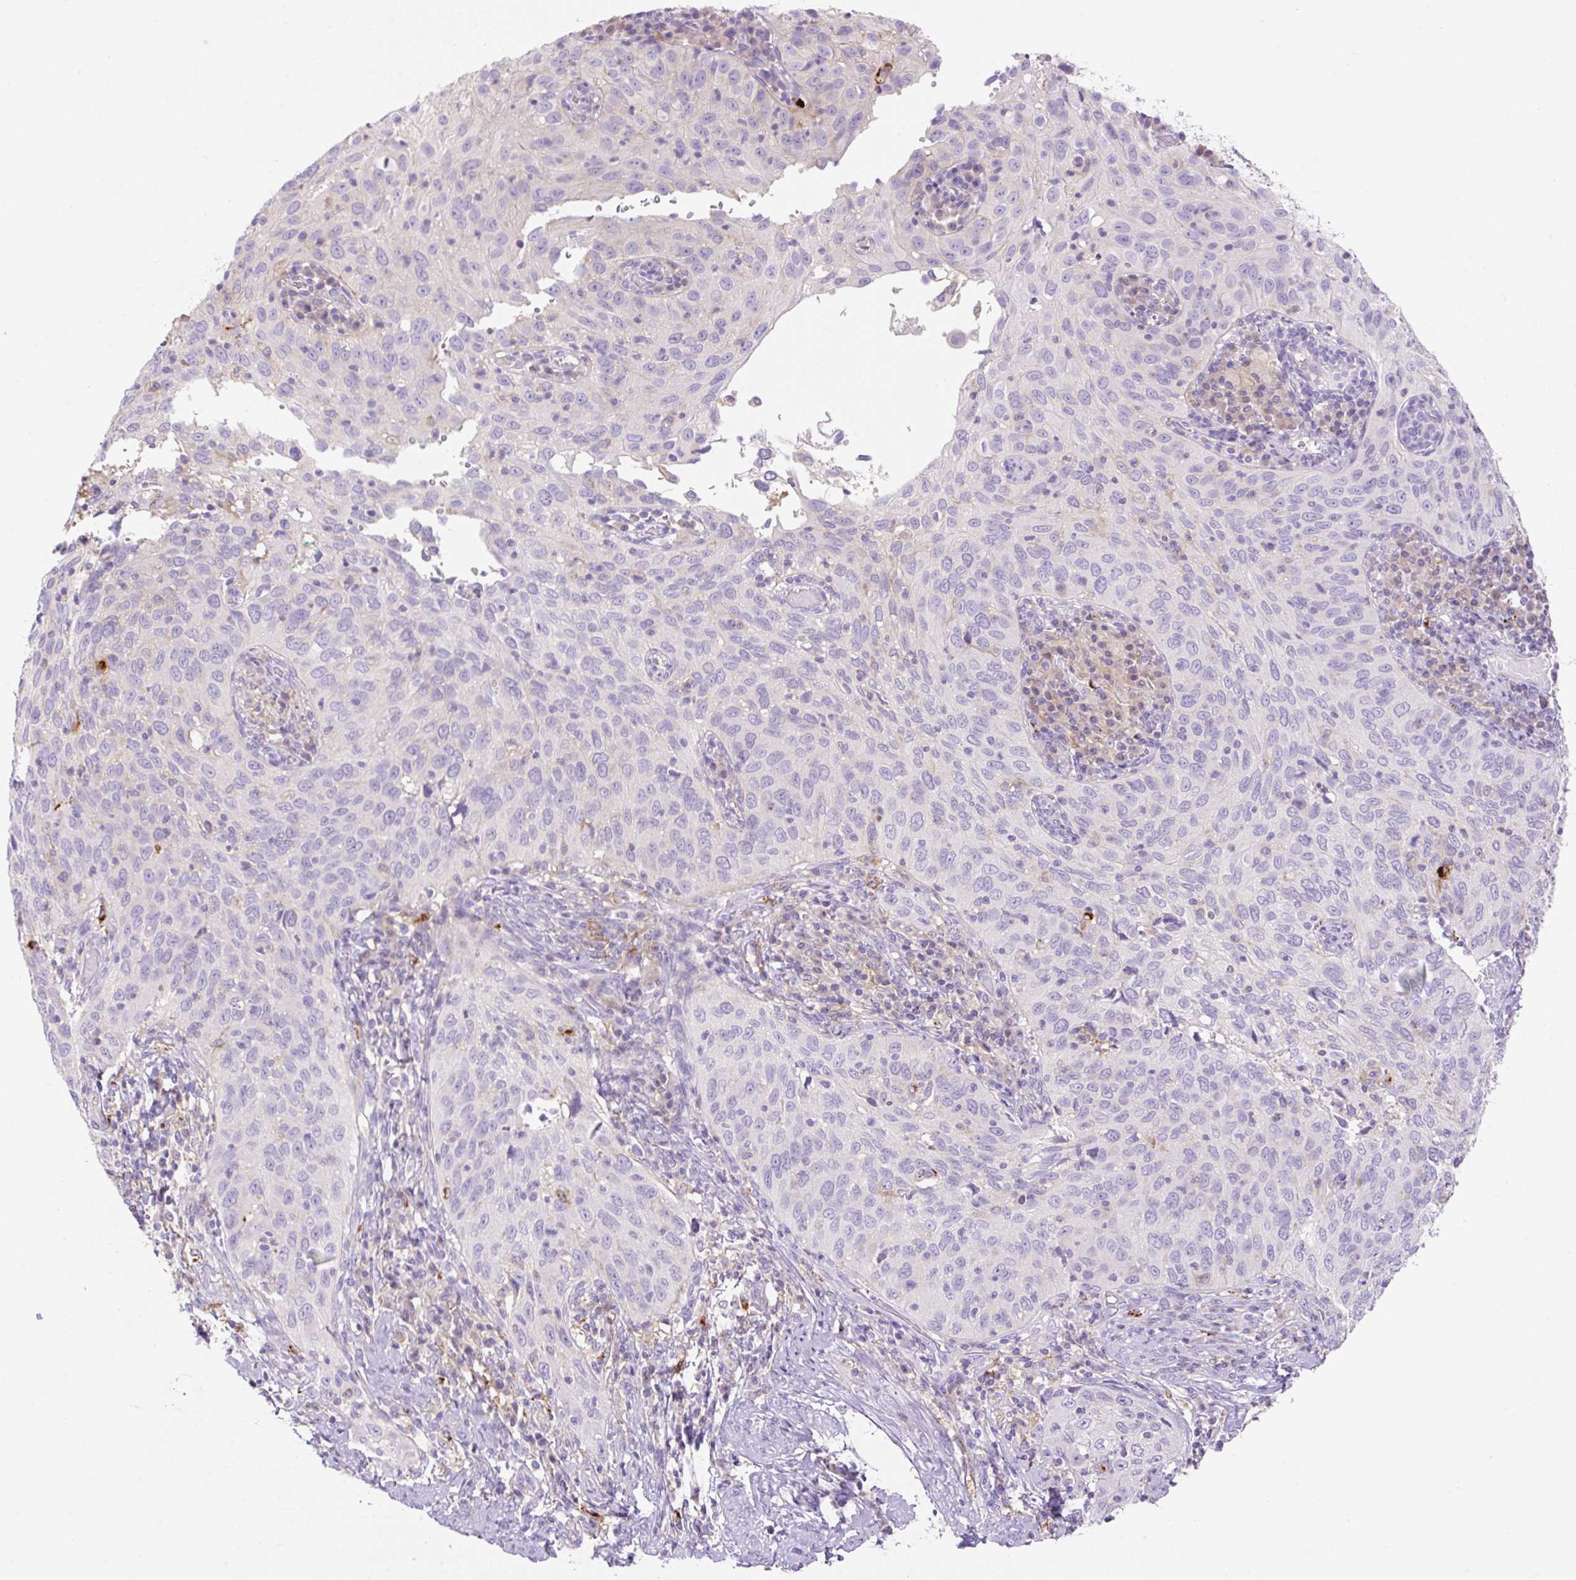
{"staining": {"intensity": "negative", "quantity": "none", "location": "none"}, "tissue": "cervical cancer", "cell_type": "Tumor cells", "image_type": "cancer", "snomed": [{"axis": "morphology", "description": "Squamous cell carcinoma, NOS"}, {"axis": "topography", "description": "Cervix"}], "caption": "Cervical squamous cell carcinoma was stained to show a protein in brown. There is no significant staining in tumor cells.", "gene": "TDRD15", "patient": {"sex": "female", "age": 52}}